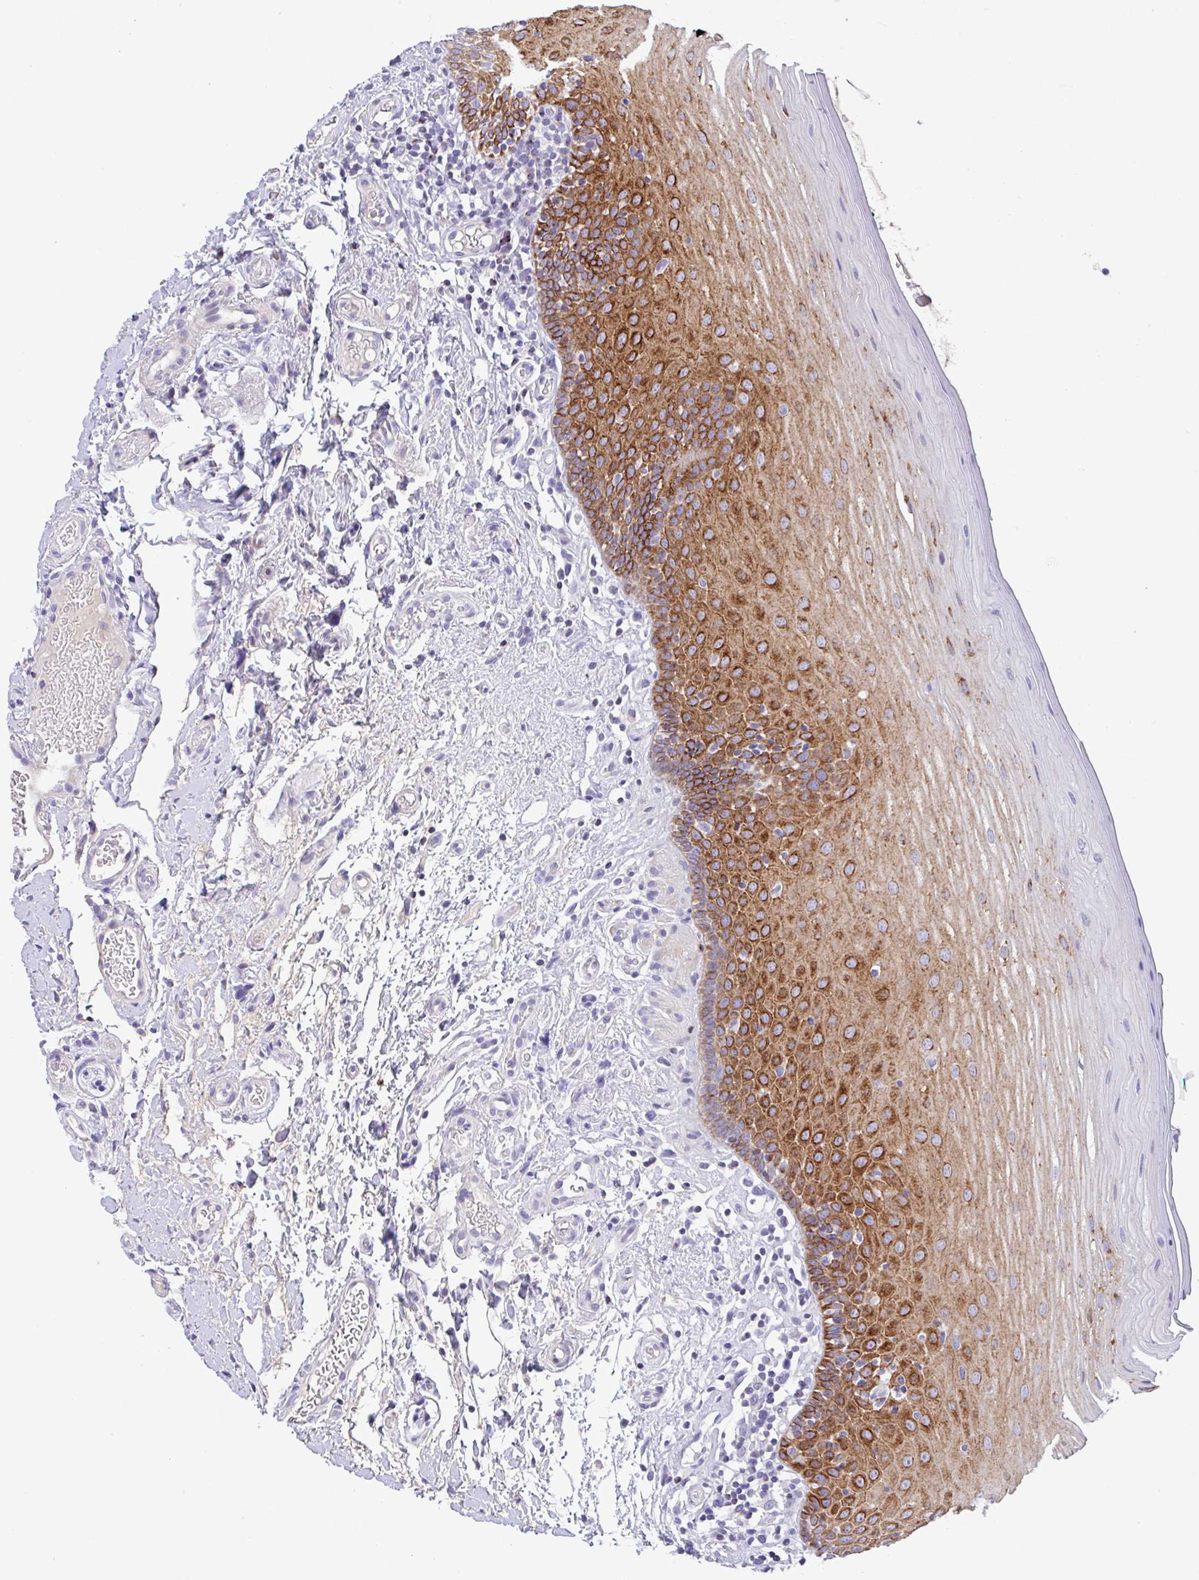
{"staining": {"intensity": "strong", "quantity": ">75%", "location": "cytoplasmic/membranous"}, "tissue": "oral mucosa", "cell_type": "Squamous epithelial cells", "image_type": "normal", "snomed": [{"axis": "morphology", "description": "Normal tissue, NOS"}, {"axis": "topography", "description": "Oral tissue"}, {"axis": "topography", "description": "Tounge, NOS"}, {"axis": "topography", "description": "Head-Neck"}], "caption": "A photomicrograph showing strong cytoplasmic/membranous expression in approximately >75% of squamous epithelial cells in normal oral mucosa, as visualized by brown immunohistochemical staining.", "gene": "FBXL20", "patient": {"sex": "female", "age": 84}}